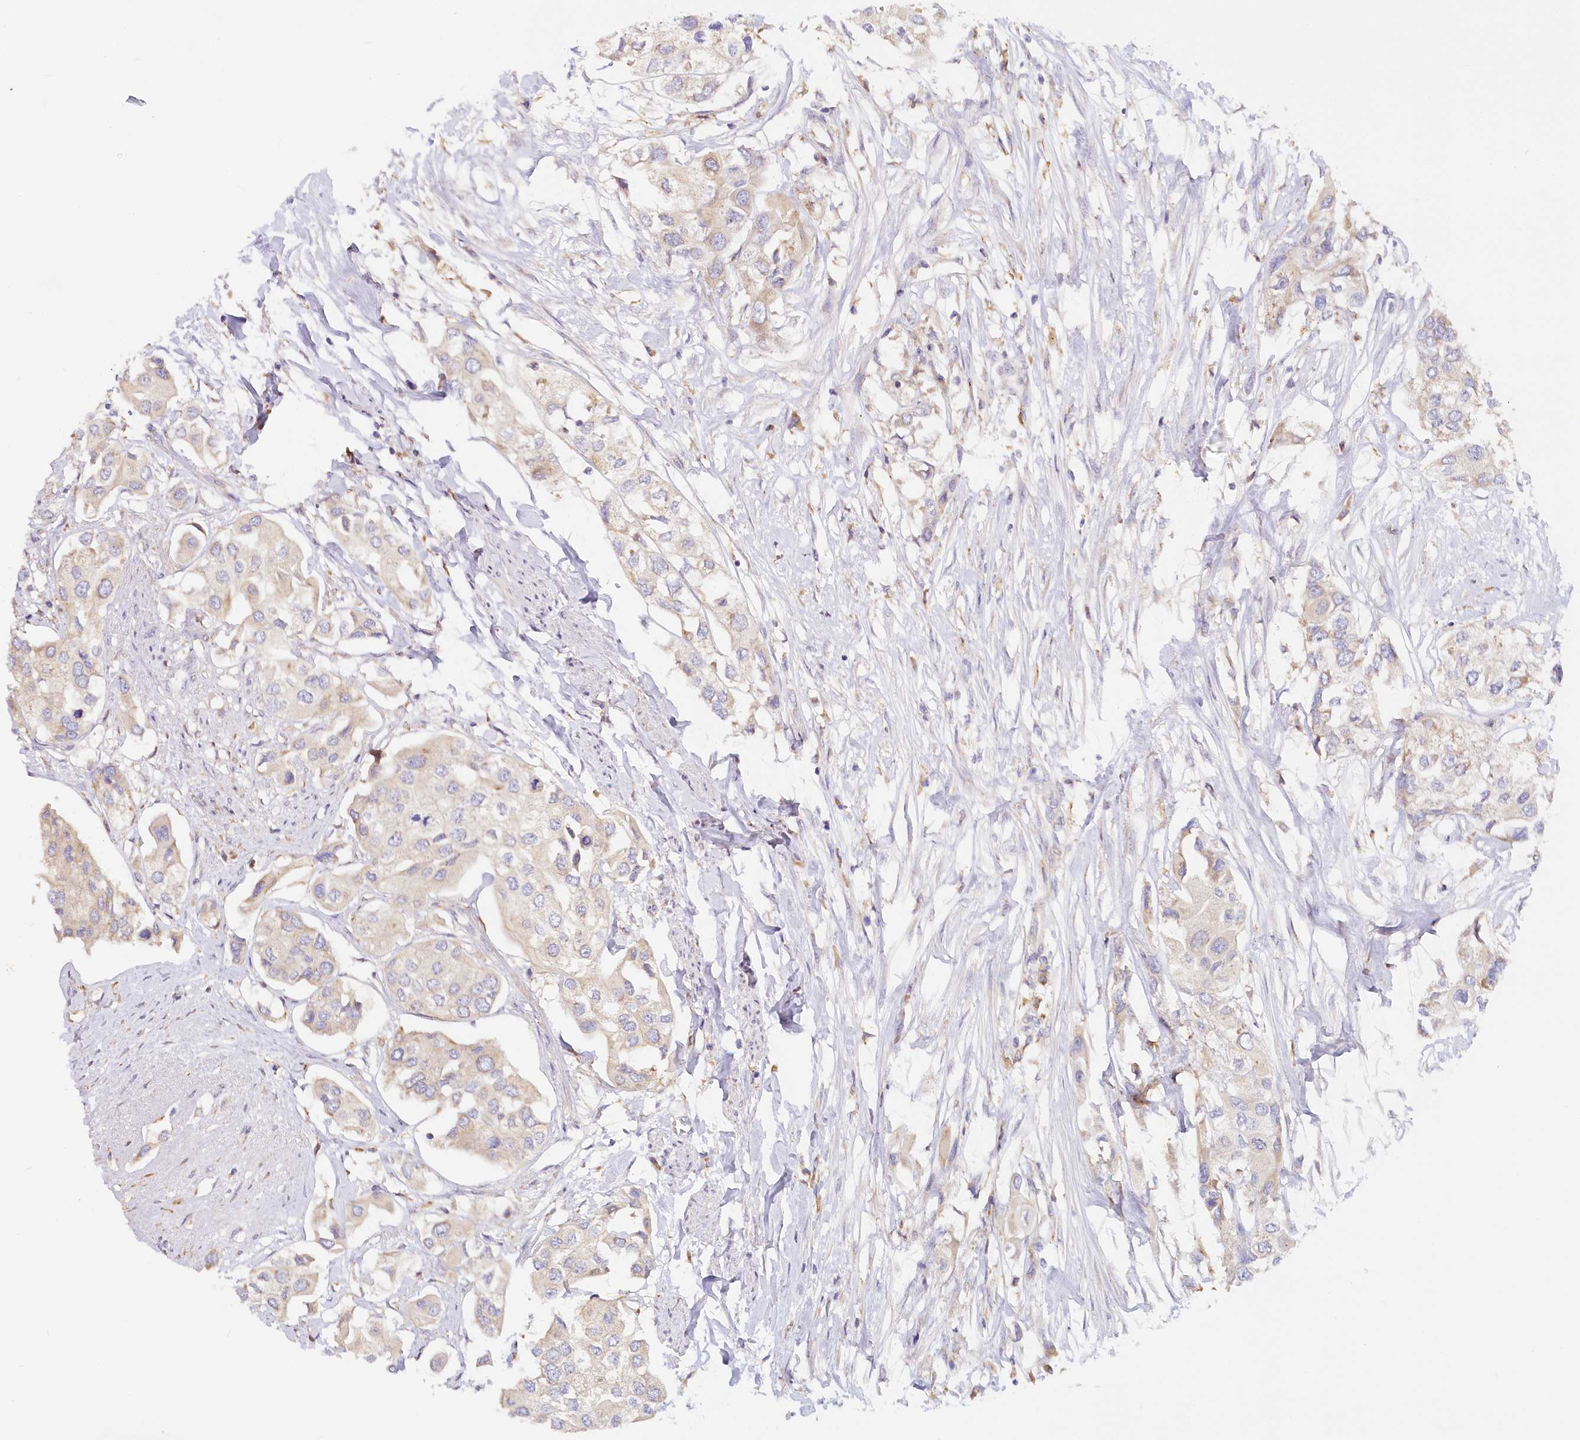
{"staining": {"intensity": "weak", "quantity": "<25%", "location": "cytoplasmic/membranous"}, "tissue": "urothelial cancer", "cell_type": "Tumor cells", "image_type": "cancer", "snomed": [{"axis": "morphology", "description": "Urothelial carcinoma, High grade"}, {"axis": "topography", "description": "Urinary bladder"}], "caption": "A high-resolution histopathology image shows immunohistochemistry staining of urothelial cancer, which demonstrates no significant positivity in tumor cells. (Brightfield microscopy of DAB immunohistochemistry at high magnification).", "gene": "PAIP2", "patient": {"sex": "male", "age": 64}}